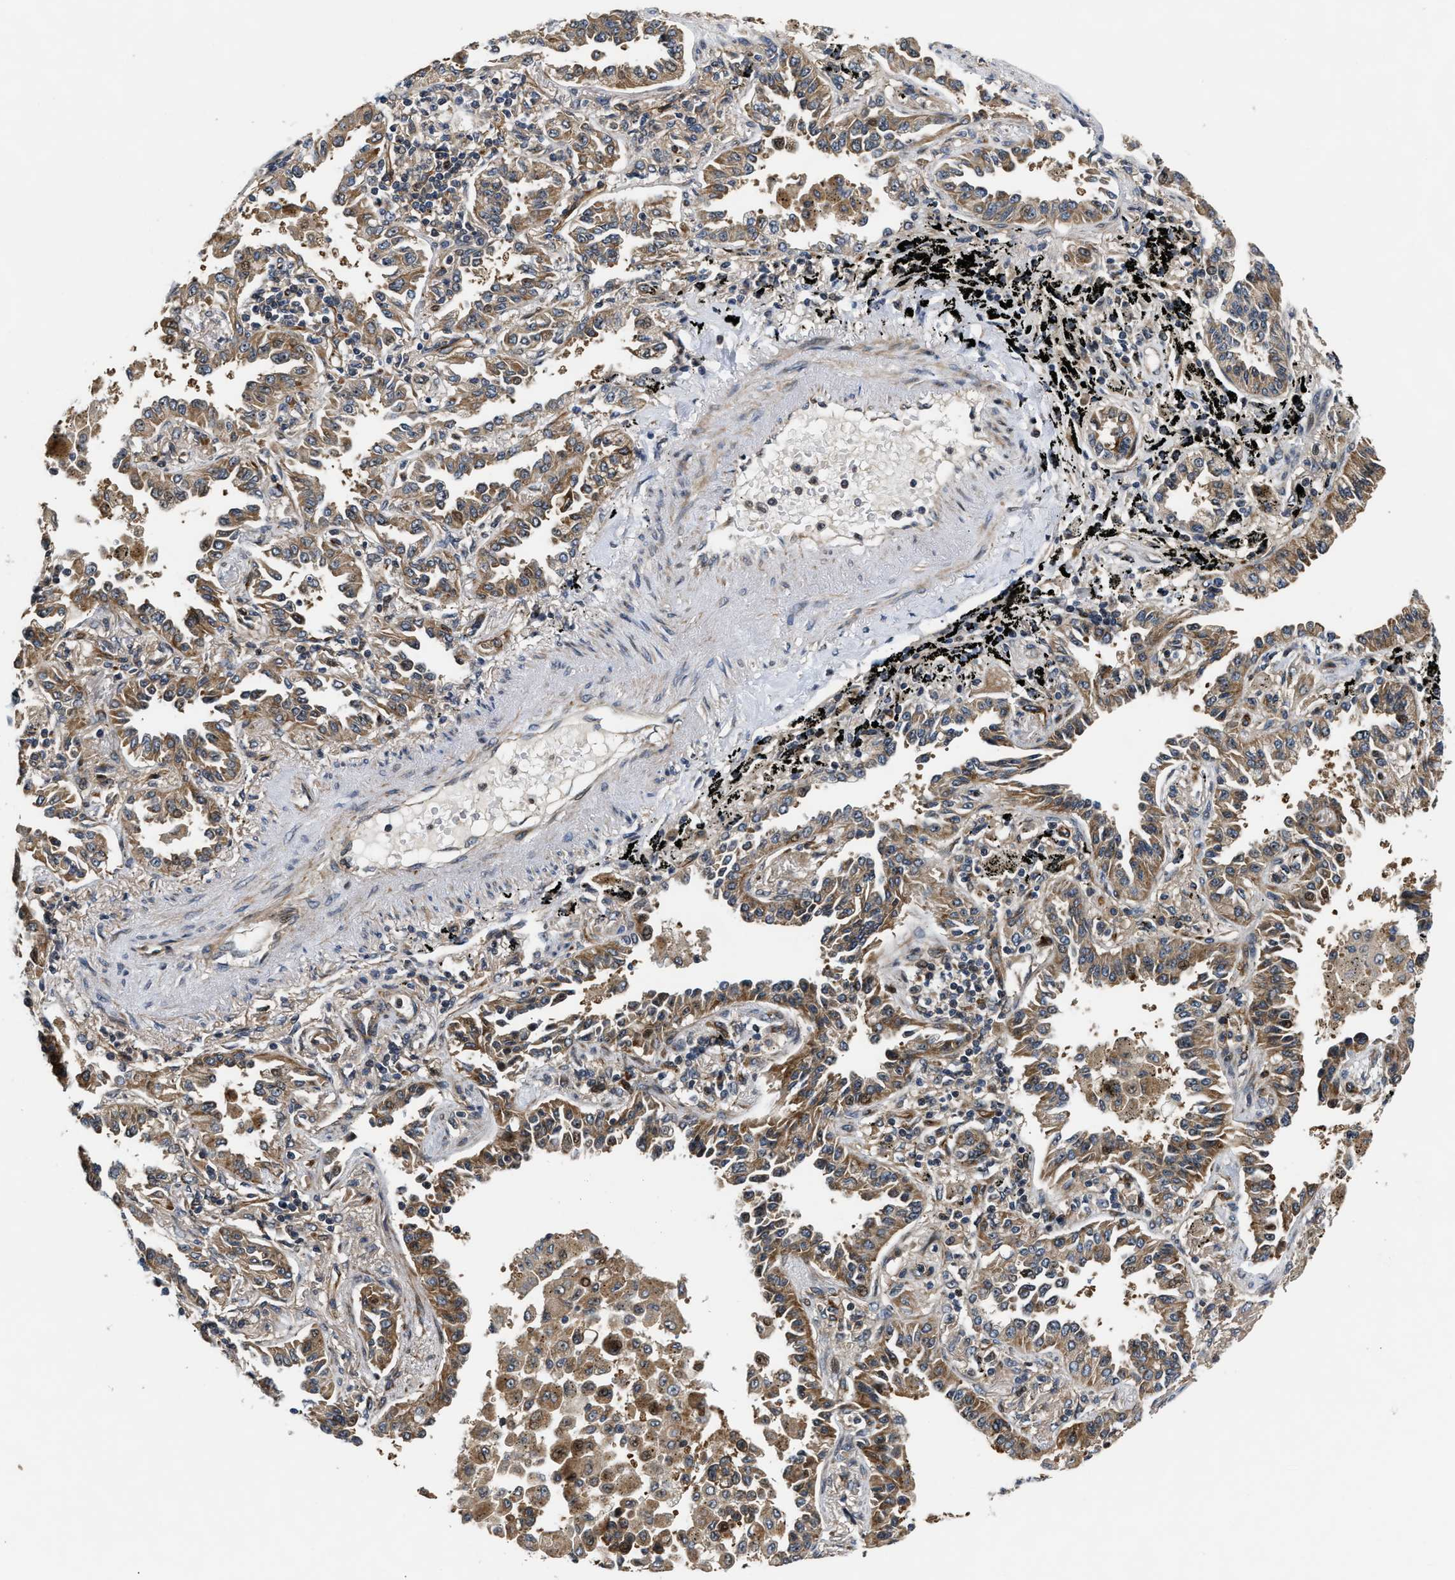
{"staining": {"intensity": "moderate", "quantity": ">75%", "location": "cytoplasmic/membranous"}, "tissue": "lung cancer", "cell_type": "Tumor cells", "image_type": "cancer", "snomed": [{"axis": "morphology", "description": "Normal tissue, NOS"}, {"axis": "morphology", "description": "Adenocarcinoma, NOS"}, {"axis": "topography", "description": "Lung"}], "caption": "Immunohistochemistry of human lung cancer (adenocarcinoma) demonstrates medium levels of moderate cytoplasmic/membranous expression in approximately >75% of tumor cells. Using DAB (3,3'-diaminobenzidine) (brown) and hematoxylin (blue) stains, captured at high magnification using brightfield microscopy.", "gene": "ALDH3A2", "patient": {"sex": "male", "age": 59}}